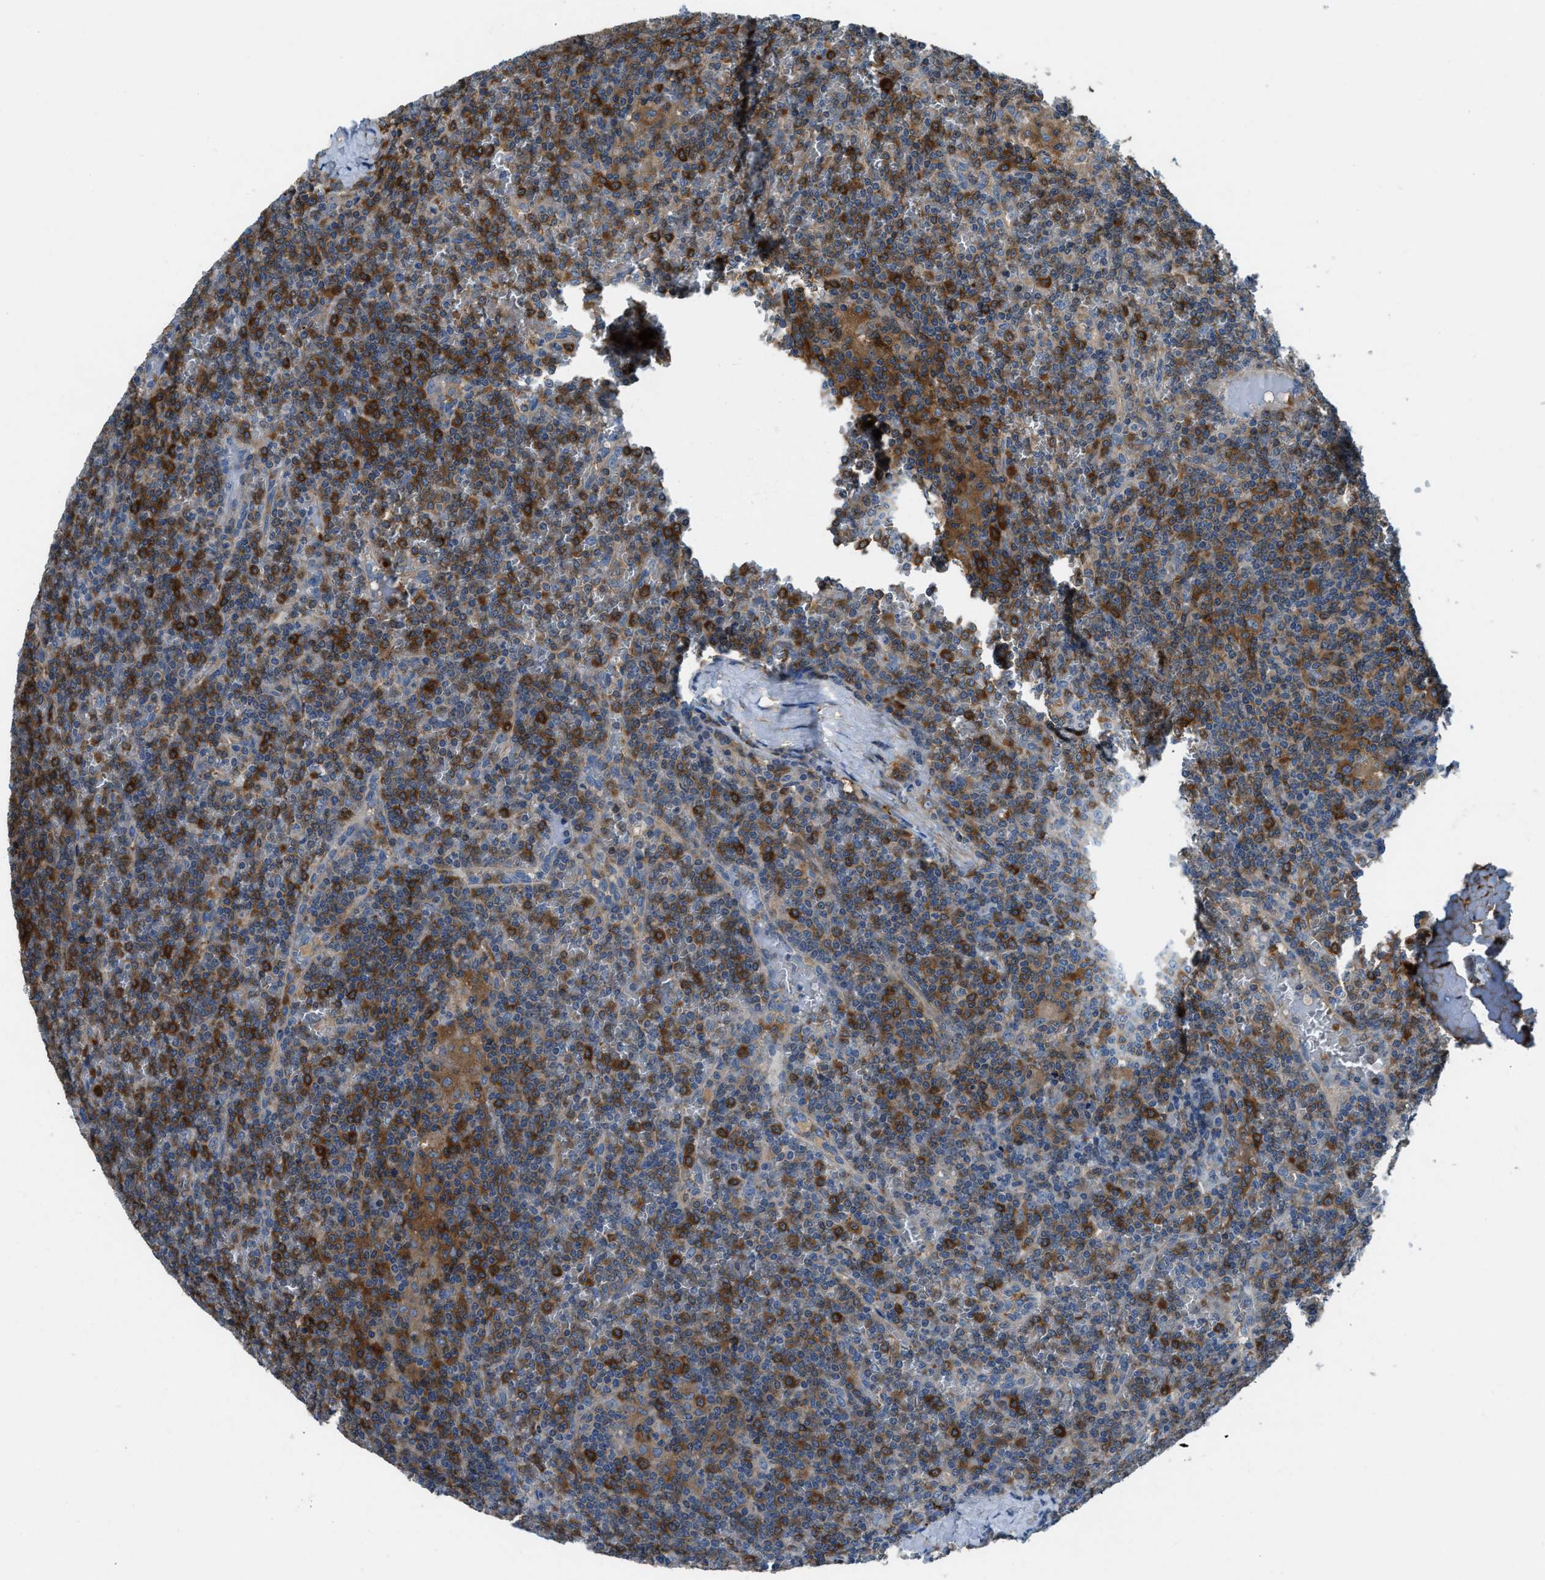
{"staining": {"intensity": "strong", "quantity": "<25%", "location": "cytoplasmic/membranous"}, "tissue": "lymphoma", "cell_type": "Tumor cells", "image_type": "cancer", "snomed": [{"axis": "morphology", "description": "Malignant lymphoma, non-Hodgkin's type, Low grade"}, {"axis": "topography", "description": "Spleen"}], "caption": "Lymphoma tissue reveals strong cytoplasmic/membranous staining in approximately <25% of tumor cells, visualized by immunohistochemistry. (DAB IHC with brightfield microscopy, high magnification).", "gene": "PFKP", "patient": {"sex": "female", "age": 19}}